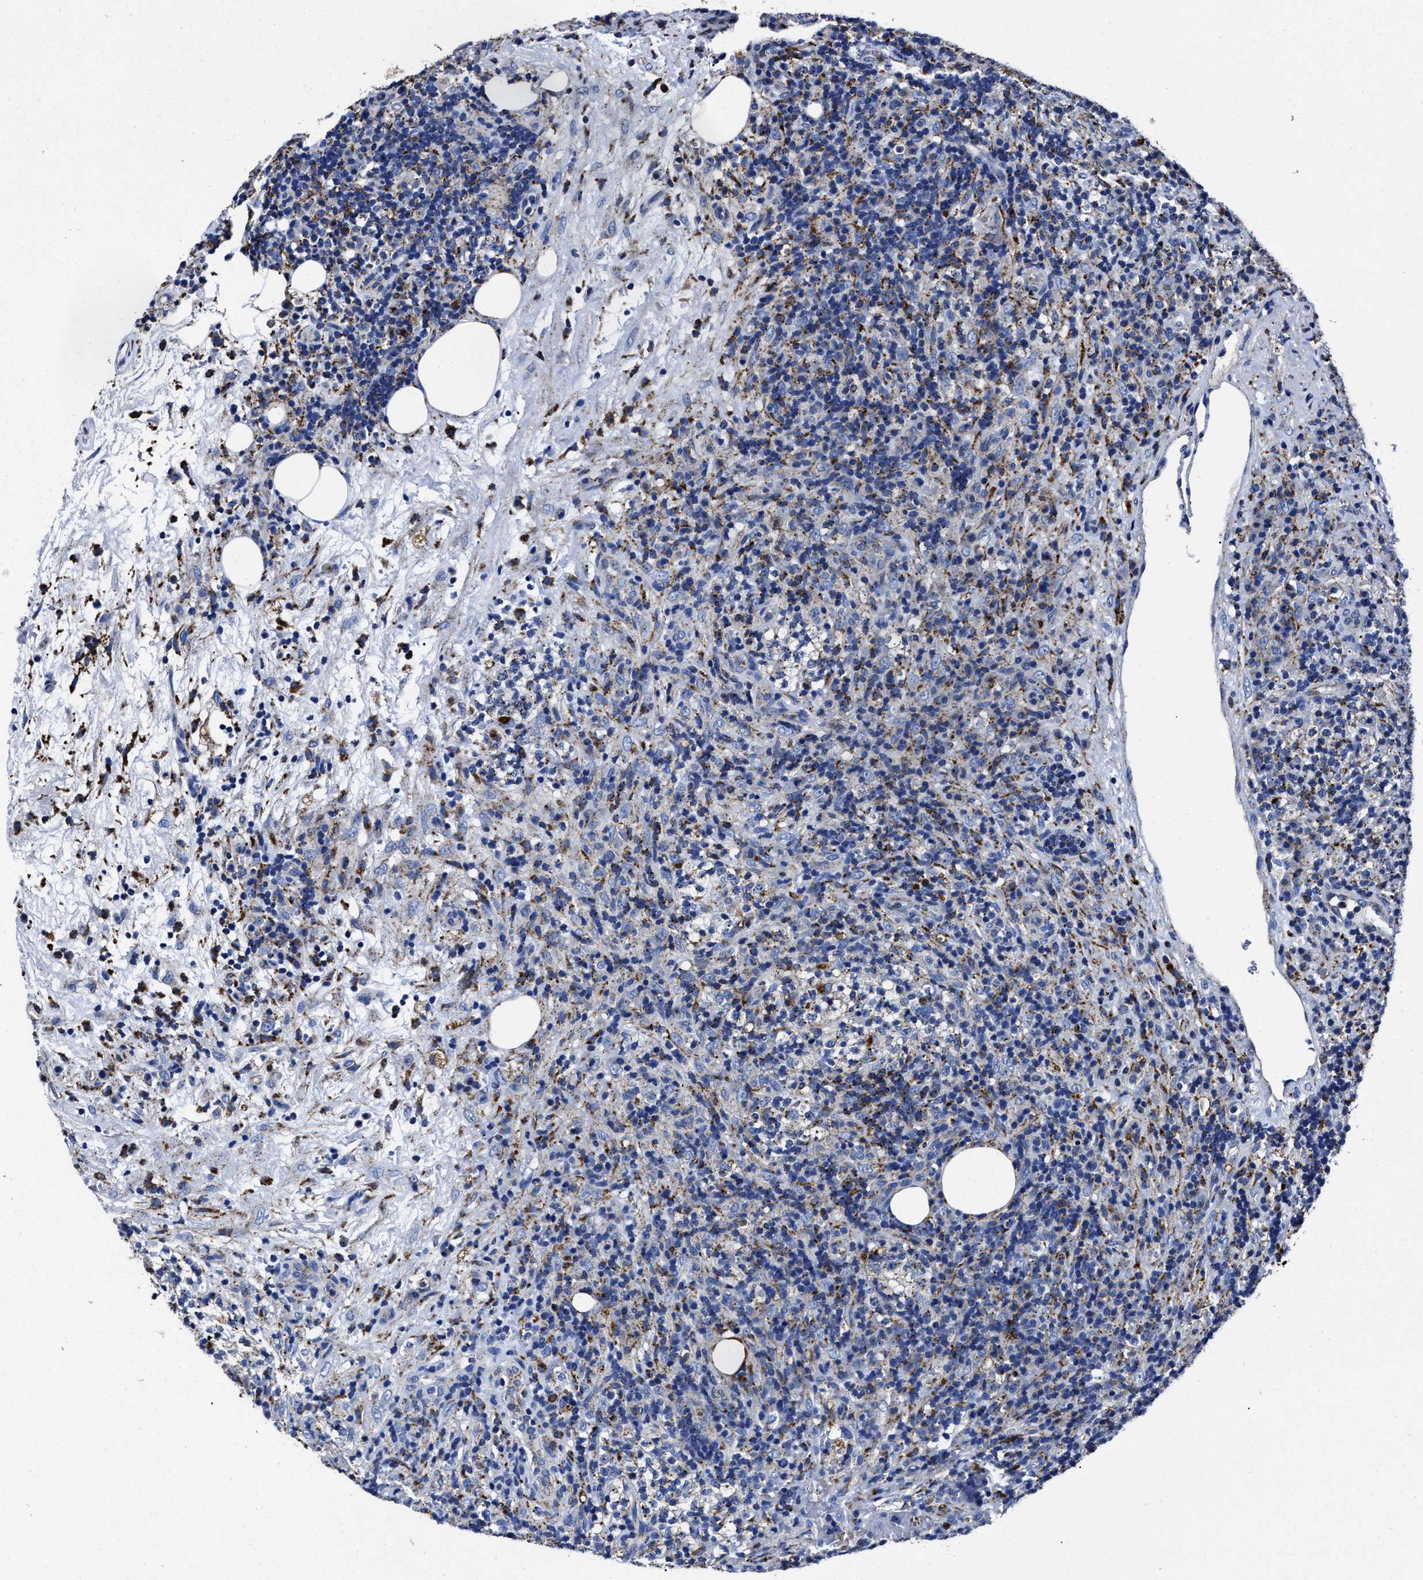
{"staining": {"intensity": "moderate", "quantity": "<25%", "location": "cytoplasmic/membranous"}, "tissue": "lymphoma", "cell_type": "Tumor cells", "image_type": "cancer", "snomed": [{"axis": "morphology", "description": "Malignant lymphoma, non-Hodgkin's type, High grade"}, {"axis": "topography", "description": "Lymph node"}], "caption": "High-grade malignant lymphoma, non-Hodgkin's type stained with immunohistochemistry demonstrates moderate cytoplasmic/membranous staining in approximately <25% of tumor cells.", "gene": "LAMTOR4", "patient": {"sex": "female", "age": 76}}